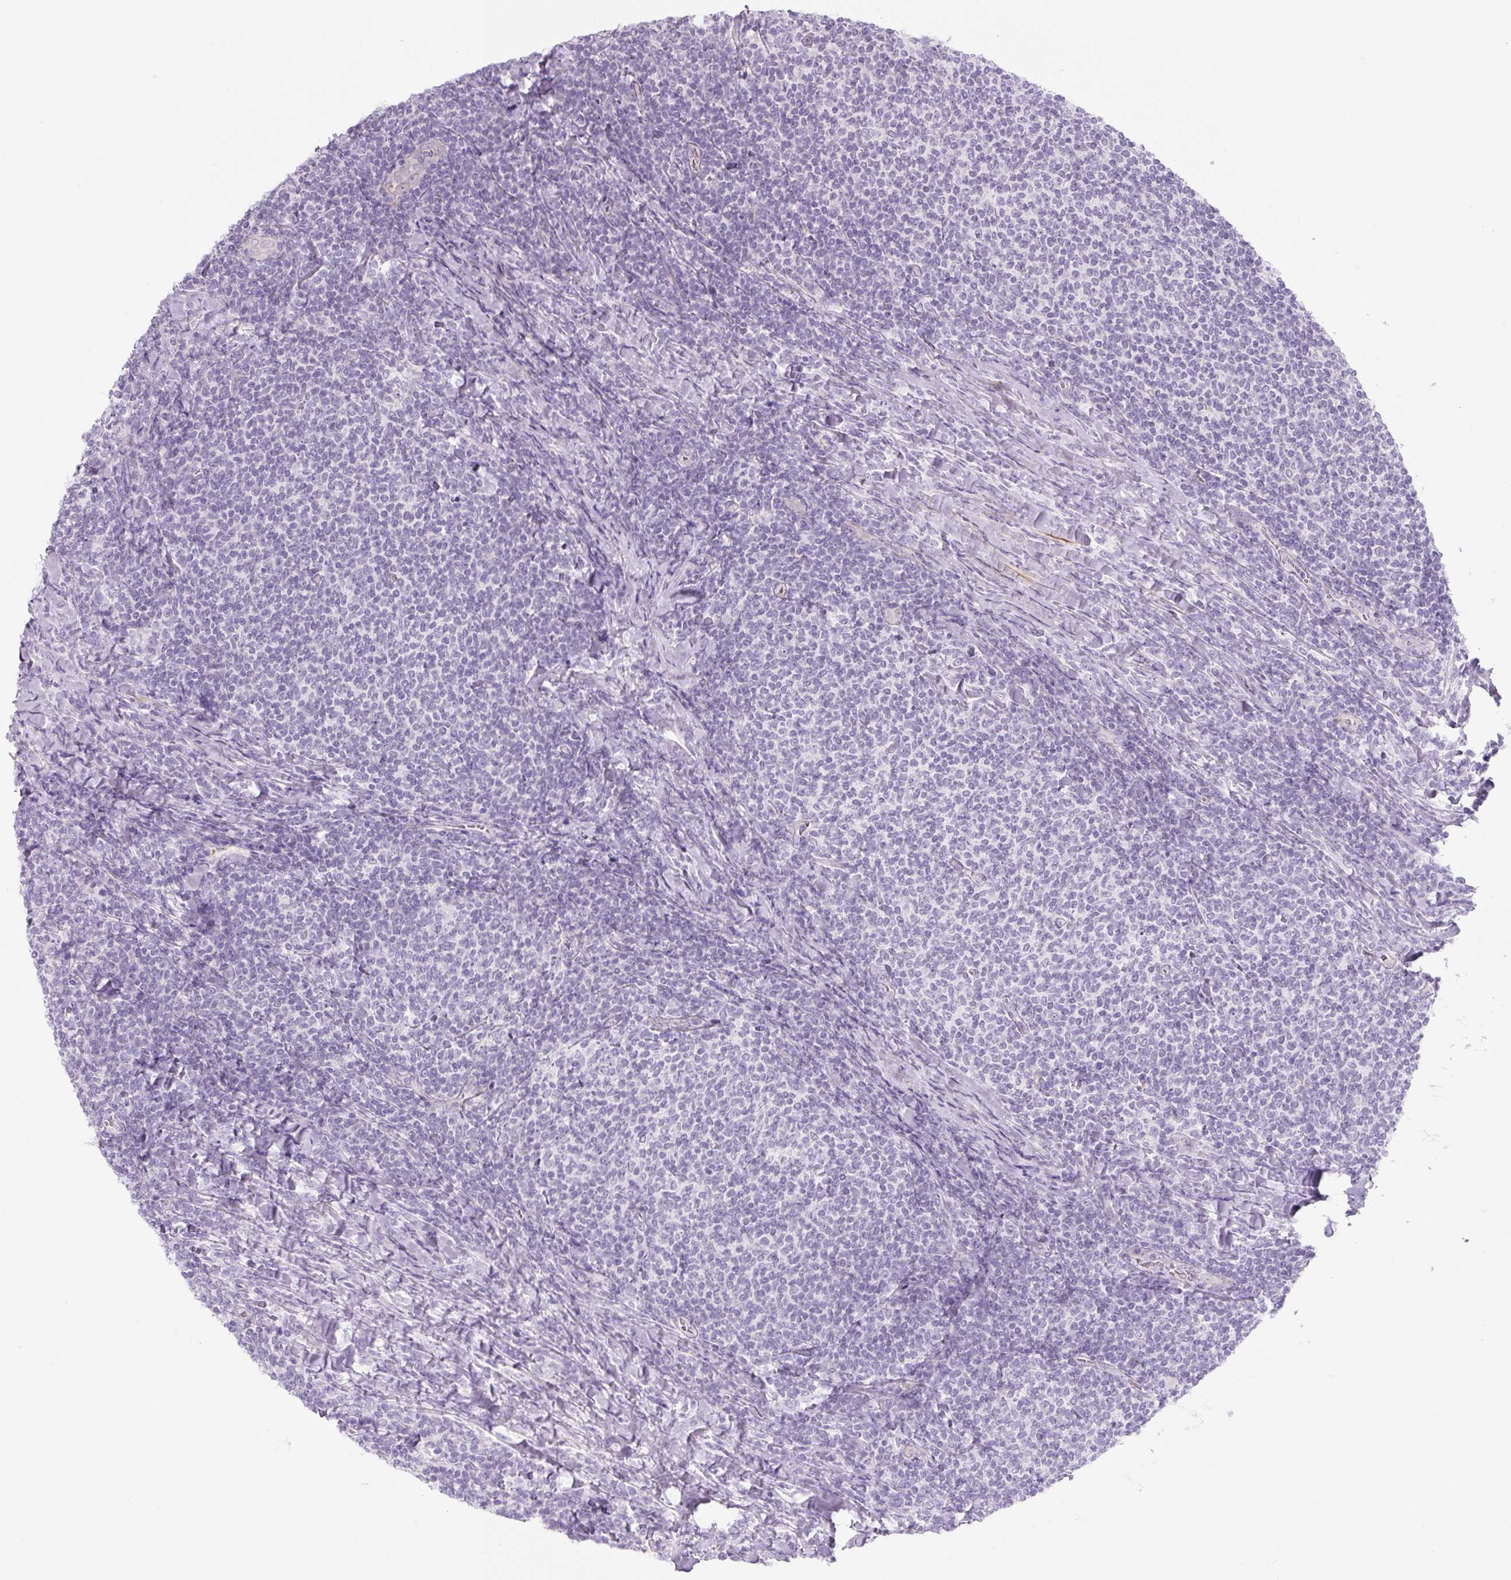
{"staining": {"intensity": "negative", "quantity": "none", "location": "none"}, "tissue": "lymphoma", "cell_type": "Tumor cells", "image_type": "cancer", "snomed": [{"axis": "morphology", "description": "Malignant lymphoma, non-Hodgkin's type, Low grade"}, {"axis": "topography", "description": "Lymph node"}], "caption": "This is a image of immunohistochemistry staining of malignant lymphoma, non-Hodgkin's type (low-grade), which shows no expression in tumor cells.", "gene": "PRM1", "patient": {"sex": "male", "age": 52}}